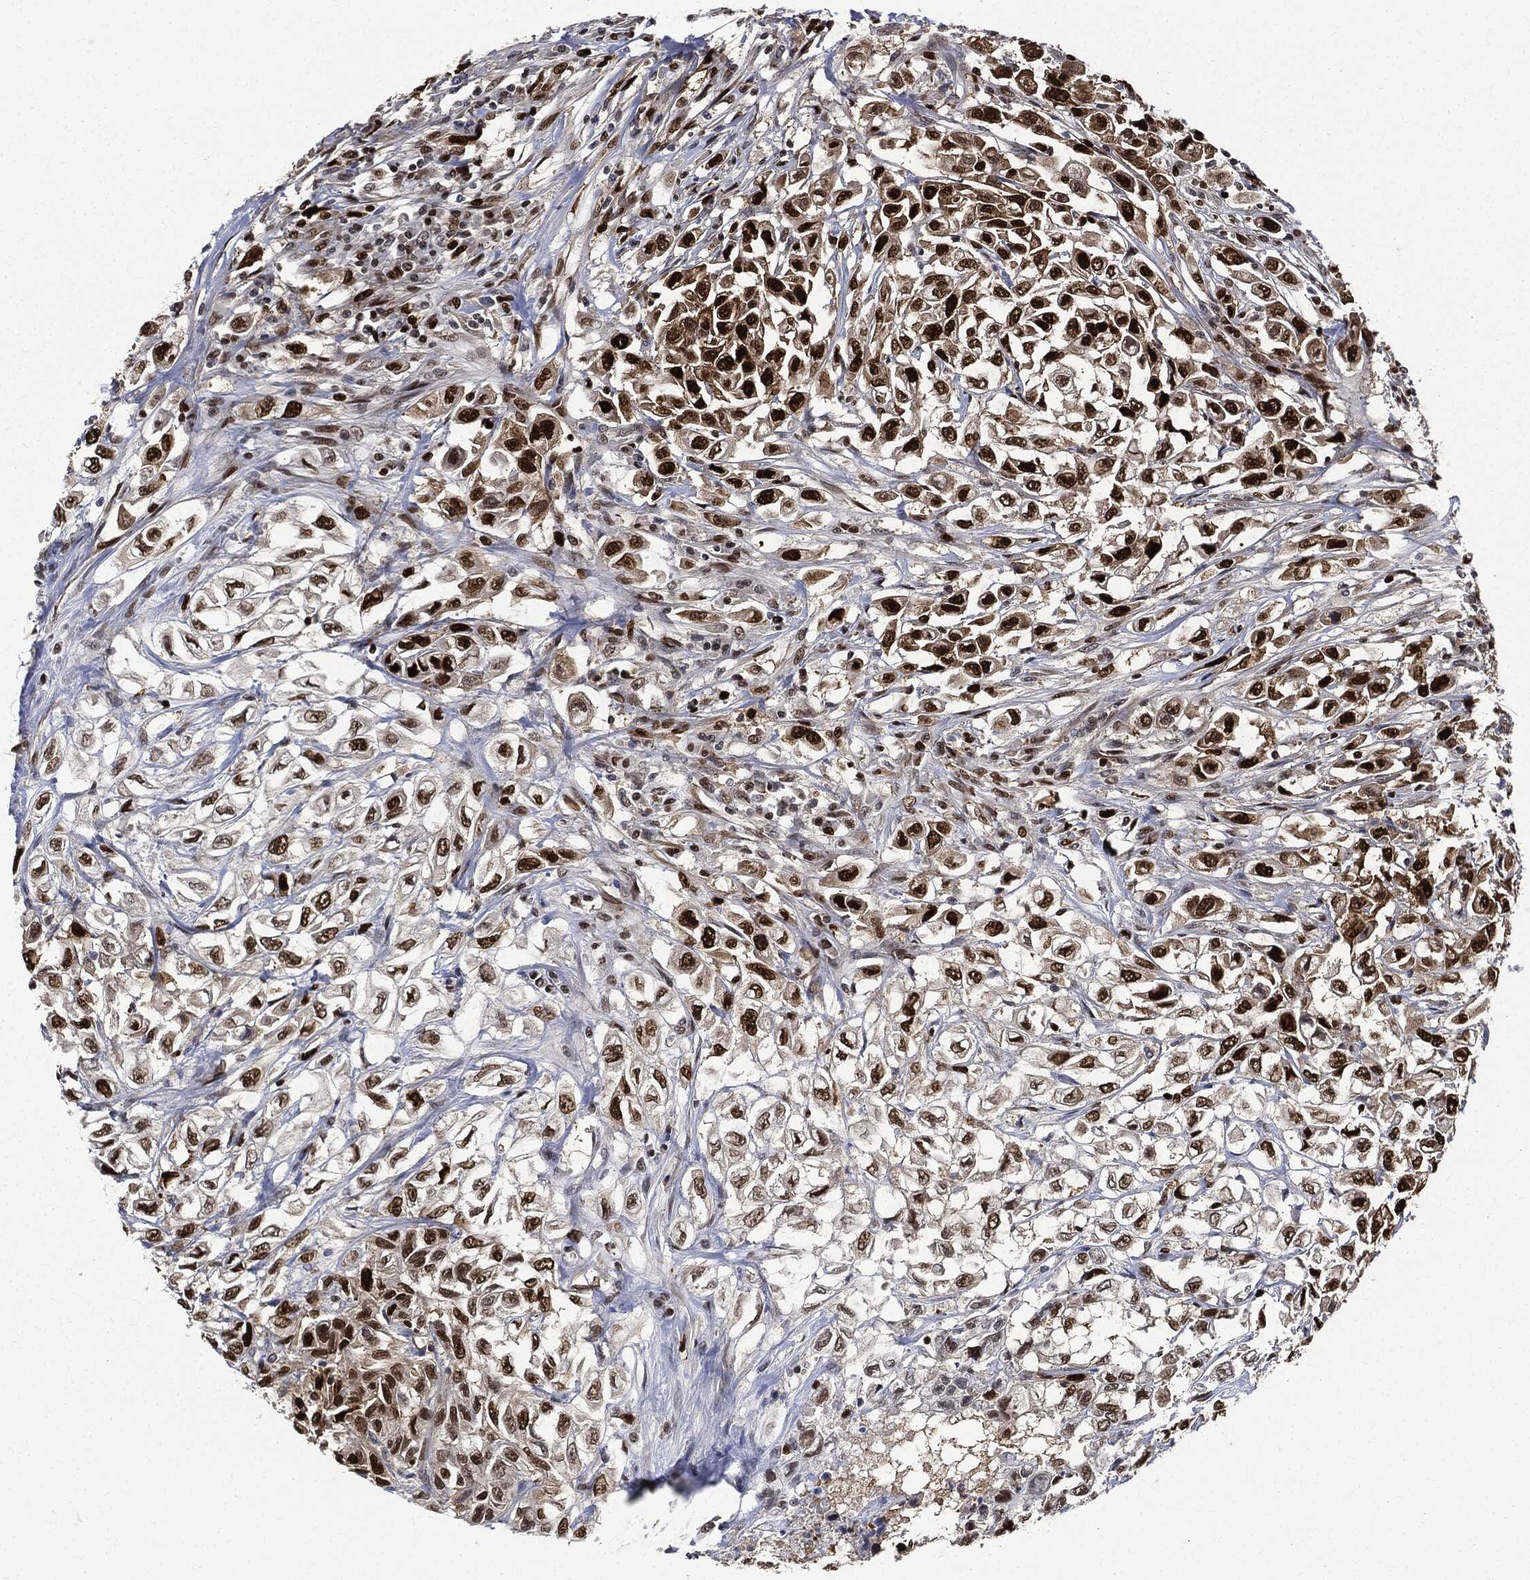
{"staining": {"intensity": "strong", "quantity": ">75%", "location": "nuclear"}, "tissue": "urothelial cancer", "cell_type": "Tumor cells", "image_type": "cancer", "snomed": [{"axis": "morphology", "description": "Urothelial carcinoma, High grade"}, {"axis": "topography", "description": "Urinary bladder"}], "caption": "Urothelial cancer stained with a protein marker exhibits strong staining in tumor cells.", "gene": "PCNA", "patient": {"sex": "female", "age": 56}}